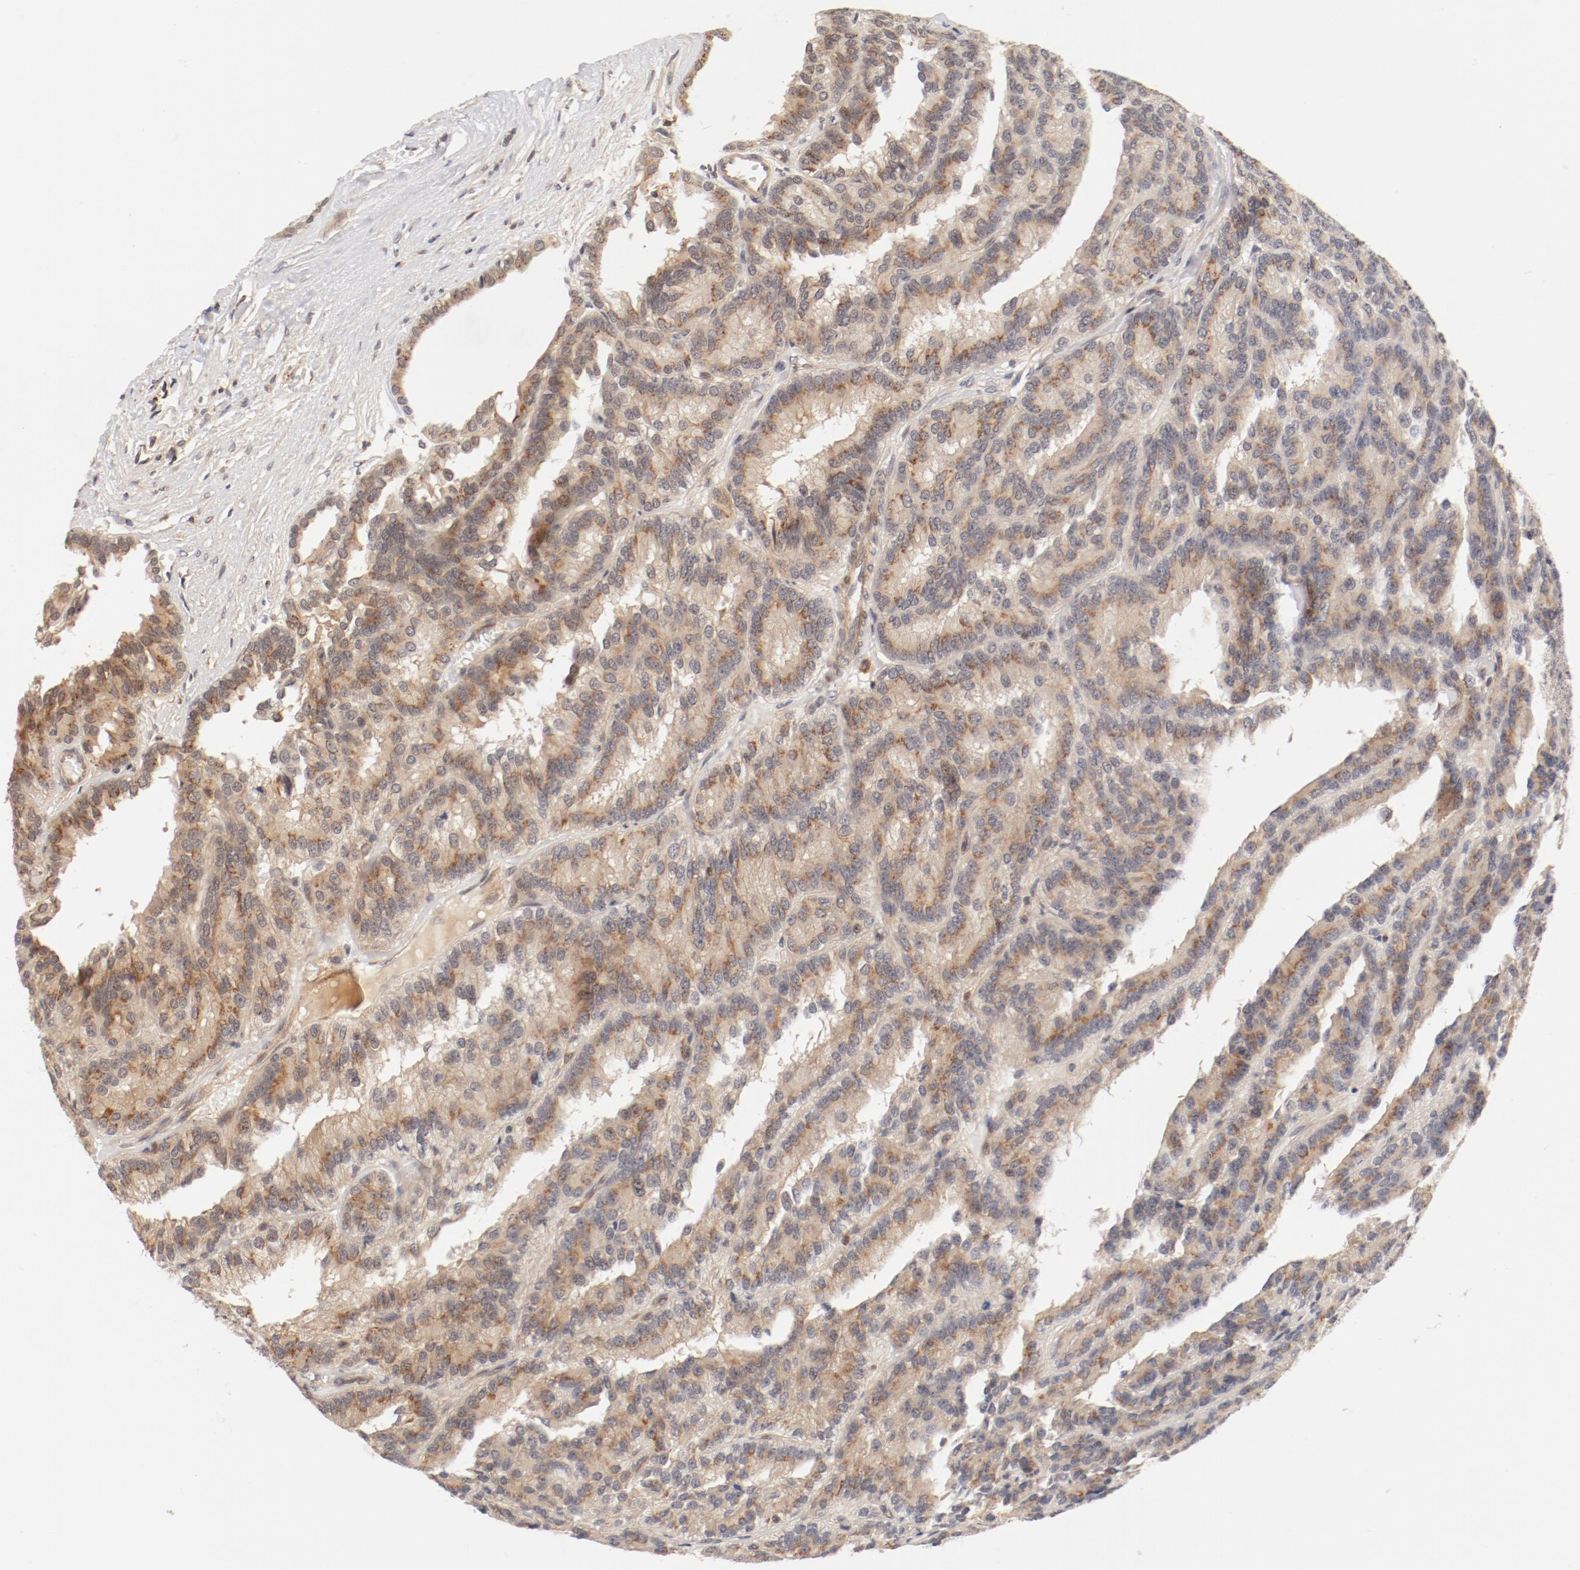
{"staining": {"intensity": "moderate", "quantity": ">75%", "location": "cytoplasmic/membranous"}, "tissue": "renal cancer", "cell_type": "Tumor cells", "image_type": "cancer", "snomed": [{"axis": "morphology", "description": "Adenocarcinoma, NOS"}, {"axis": "topography", "description": "Kidney"}], "caption": "Renal cancer stained for a protein demonstrates moderate cytoplasmic/membranous positivity in tumor cells.", "gene": "ZNF267", "patient": {"sex": "male", "age": 46}}